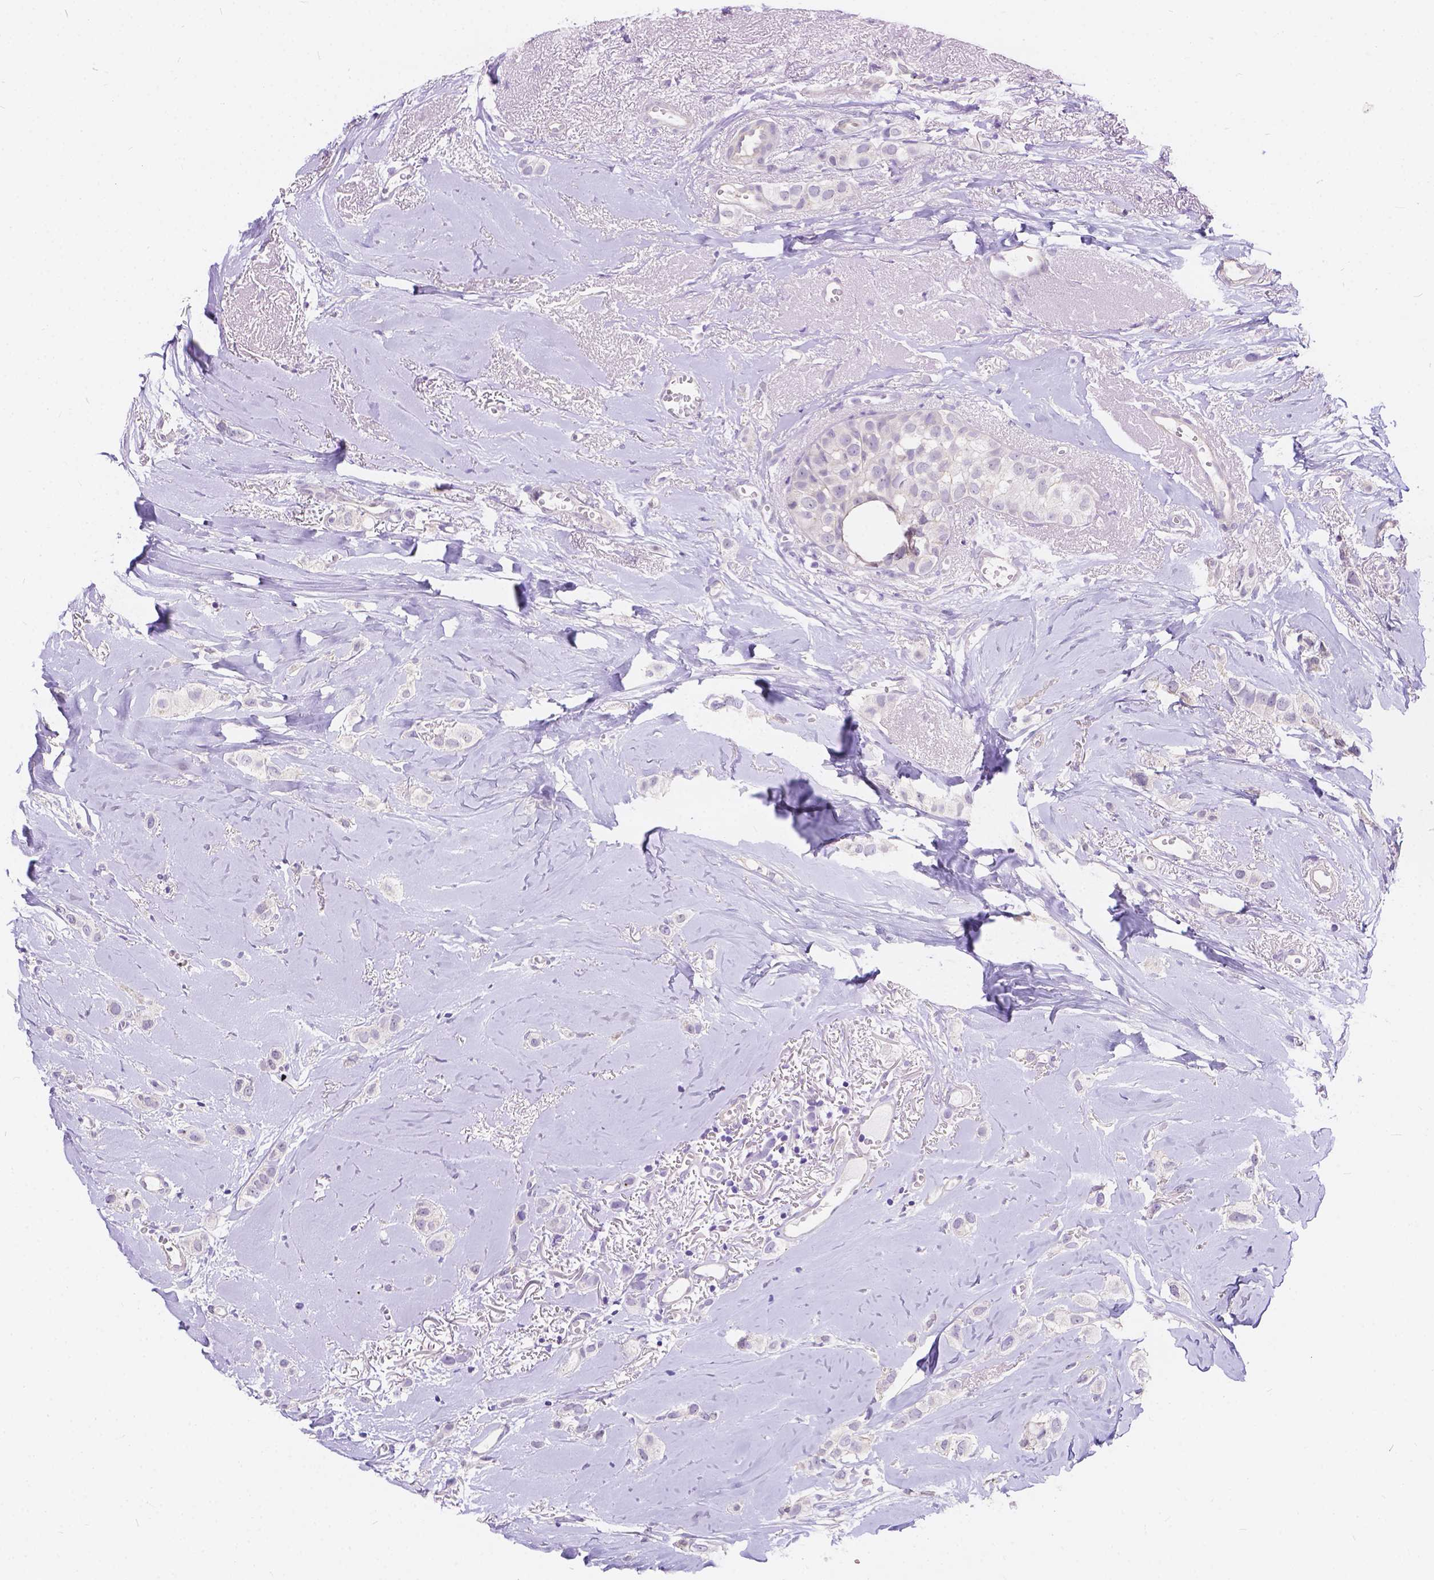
{"staining": {"intensity": "negative", "quantity": "none", "location": "none"}, "tissue": "breast cancer", "cell_type": "Tumor cells", "image_type": "cancer", "snomed": [{"axis": "morphology", "description": "Duct carcinoma"}, {"axis": "topography", "description": "Breast"}], "caption": "An immunohistochemistry image of infiltrating ductal carcinoma (breast) is shown. There is no staining in tumor cells of infiltrating ductal carcinoma (breast).", "gene": "DLEC1", "patient": {"sex": "female", "age": 85}}